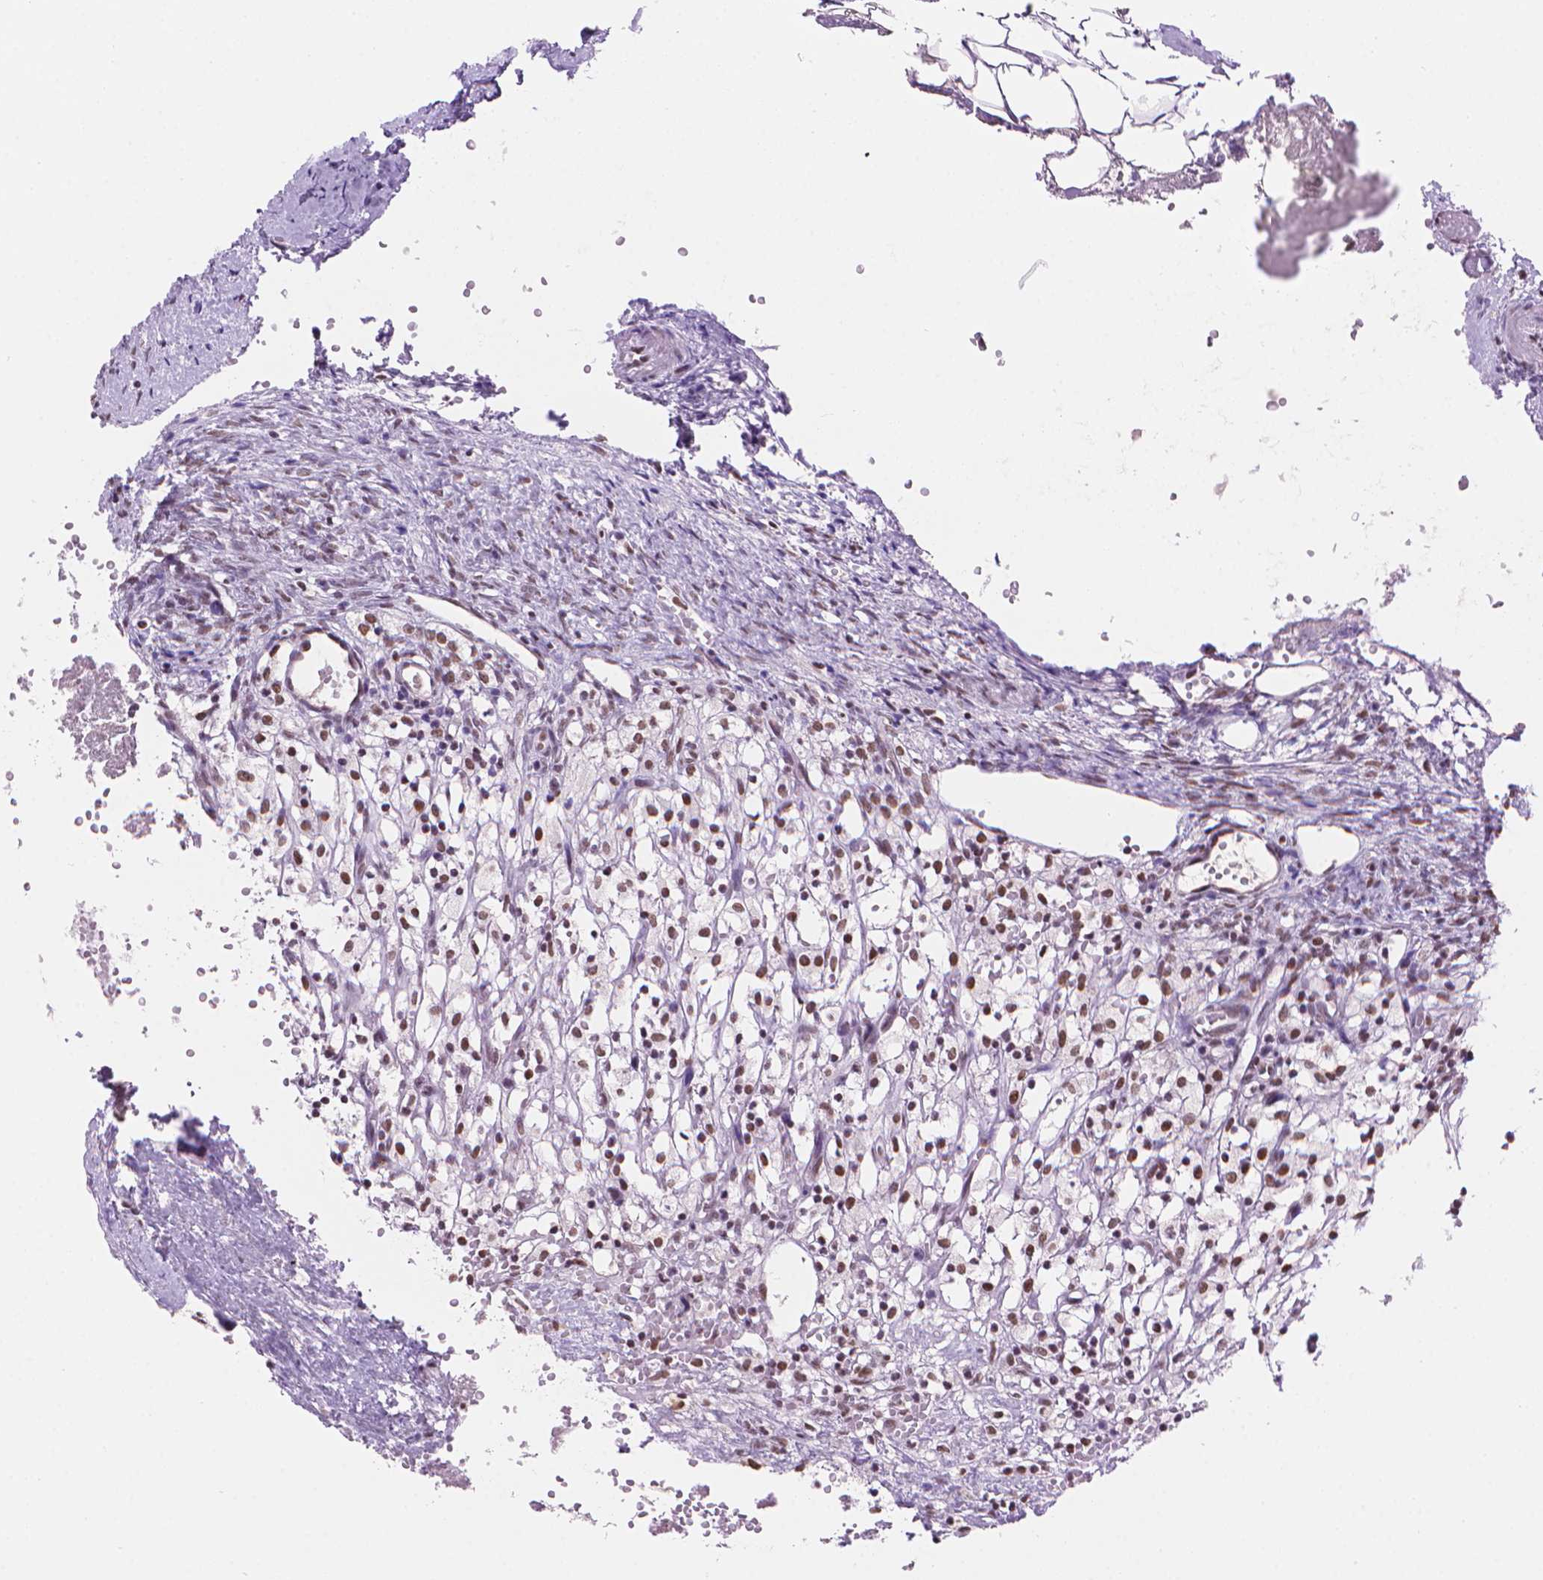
{"staining": {"intensity": "moderate", "quantity": "25%-75%", "location": "nuclear"}, "tissue": "ovary", "cell_type": "Ovarian stroma cells", "image_type": "normal", "snomed": [{"axis": "morphology", "description": "Normal tissue, NOS"}, {"axis": "topography", "description": "Ovary"}], "caption": "A brown stain shows moderate nuclear positivity of a protein in ovarian stroma cells of unremarkable human ovary.", "gene": "RPA4", "patient": {"sex": "female", "age": 46}}